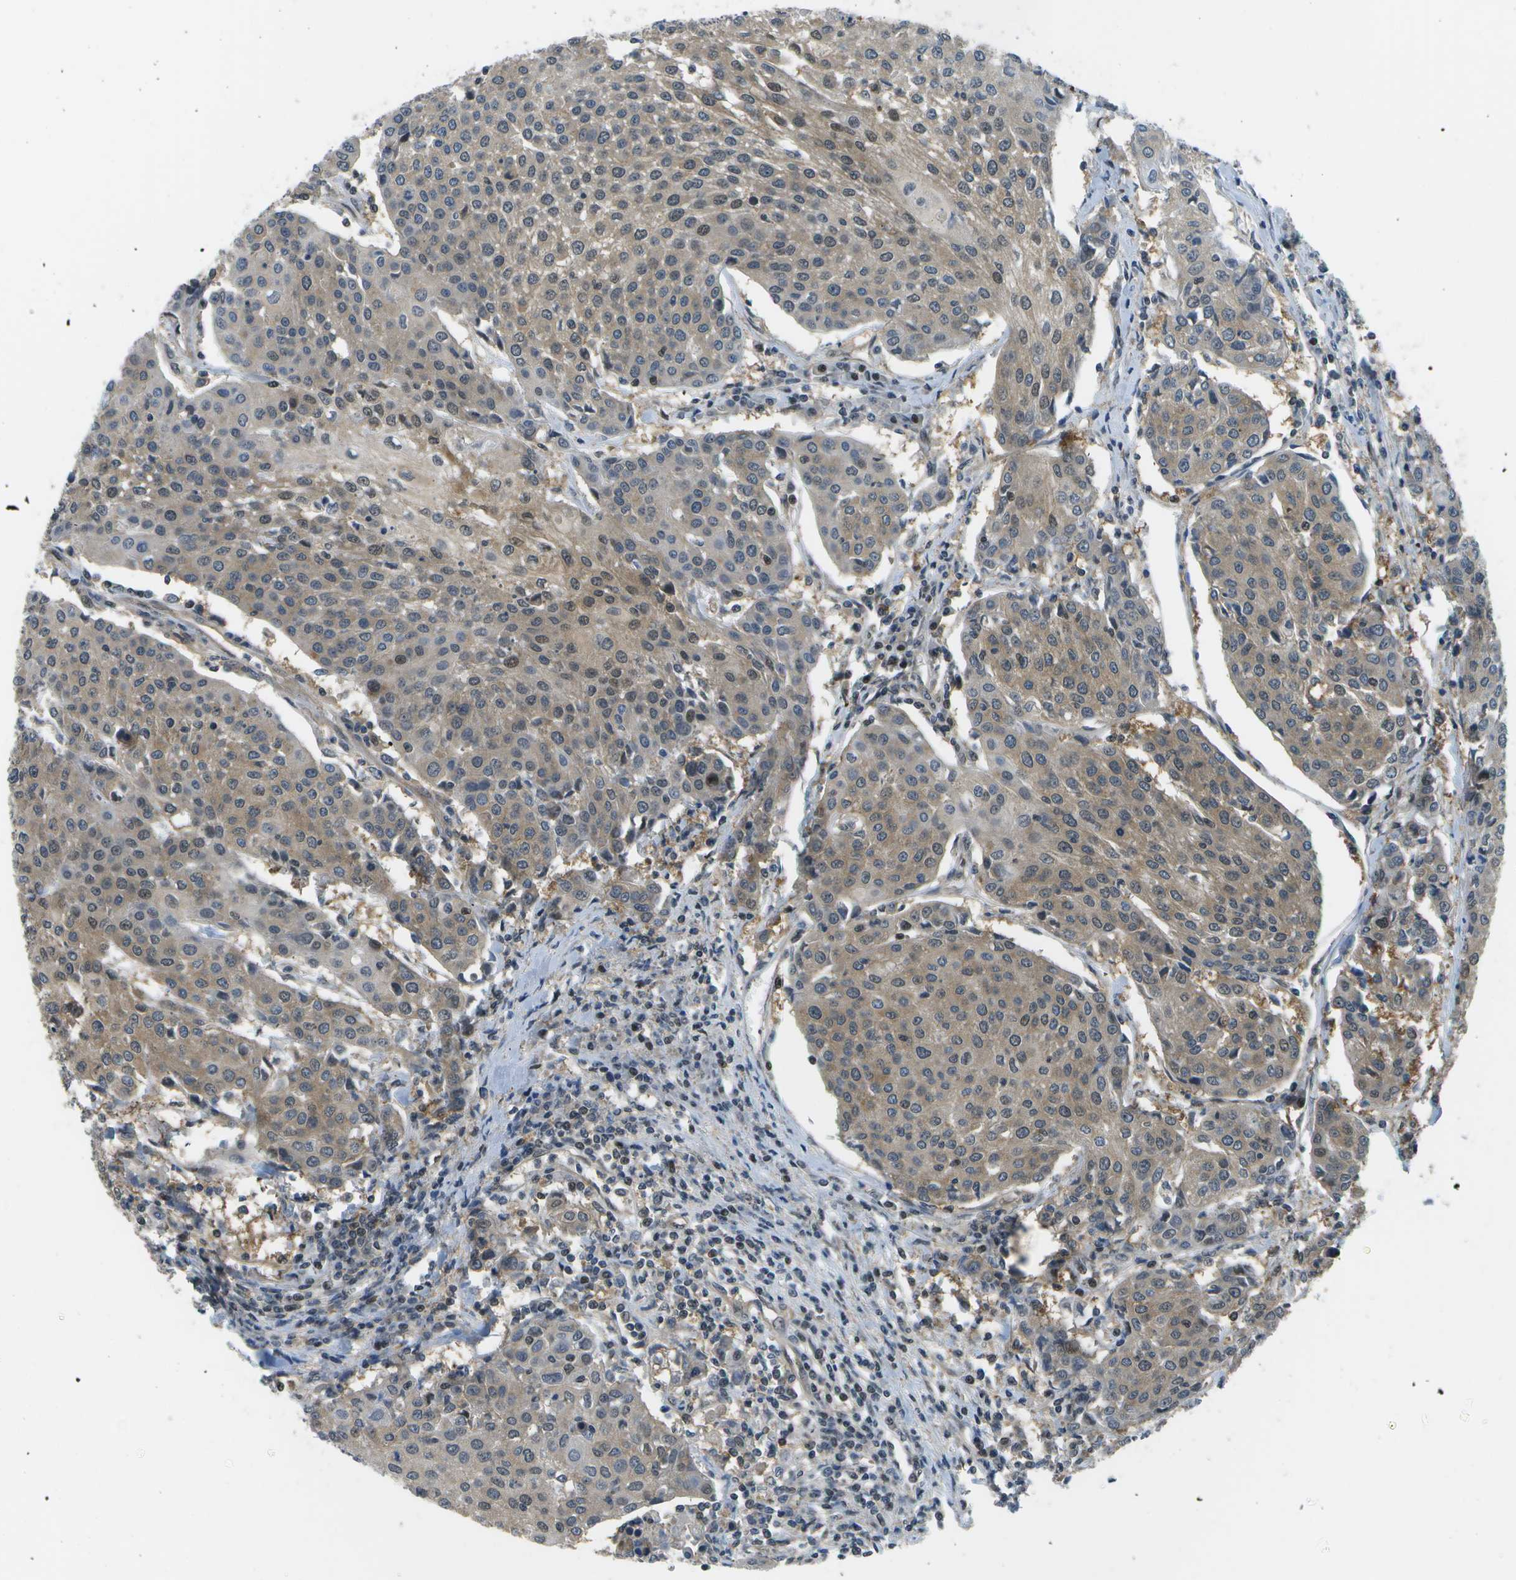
{"staining": {"intensity": "moderate", "quantity": ">75%", "location": "cytoplasmic/membranous"}, "tissue": "urothelial cancer", "cell_type": "Tumor cells", "image_type": "cancer", "snomed": [{"axis": "morphology", "description": "Urothelial carcinoma, High grade"}, {"axis": "topography", "description": "Urinary bladder"}], "caption": "Protein positivity by IHC shows moderate cytoplasmic/membranous staining in about >75% of tumor cells in urothelial cancer. Immunohistochemistry stains the protein of interest in brown and the nuclei are stained blue.", "gene": "ENPP5", "patient": {"sex": "female", "age": 85}}